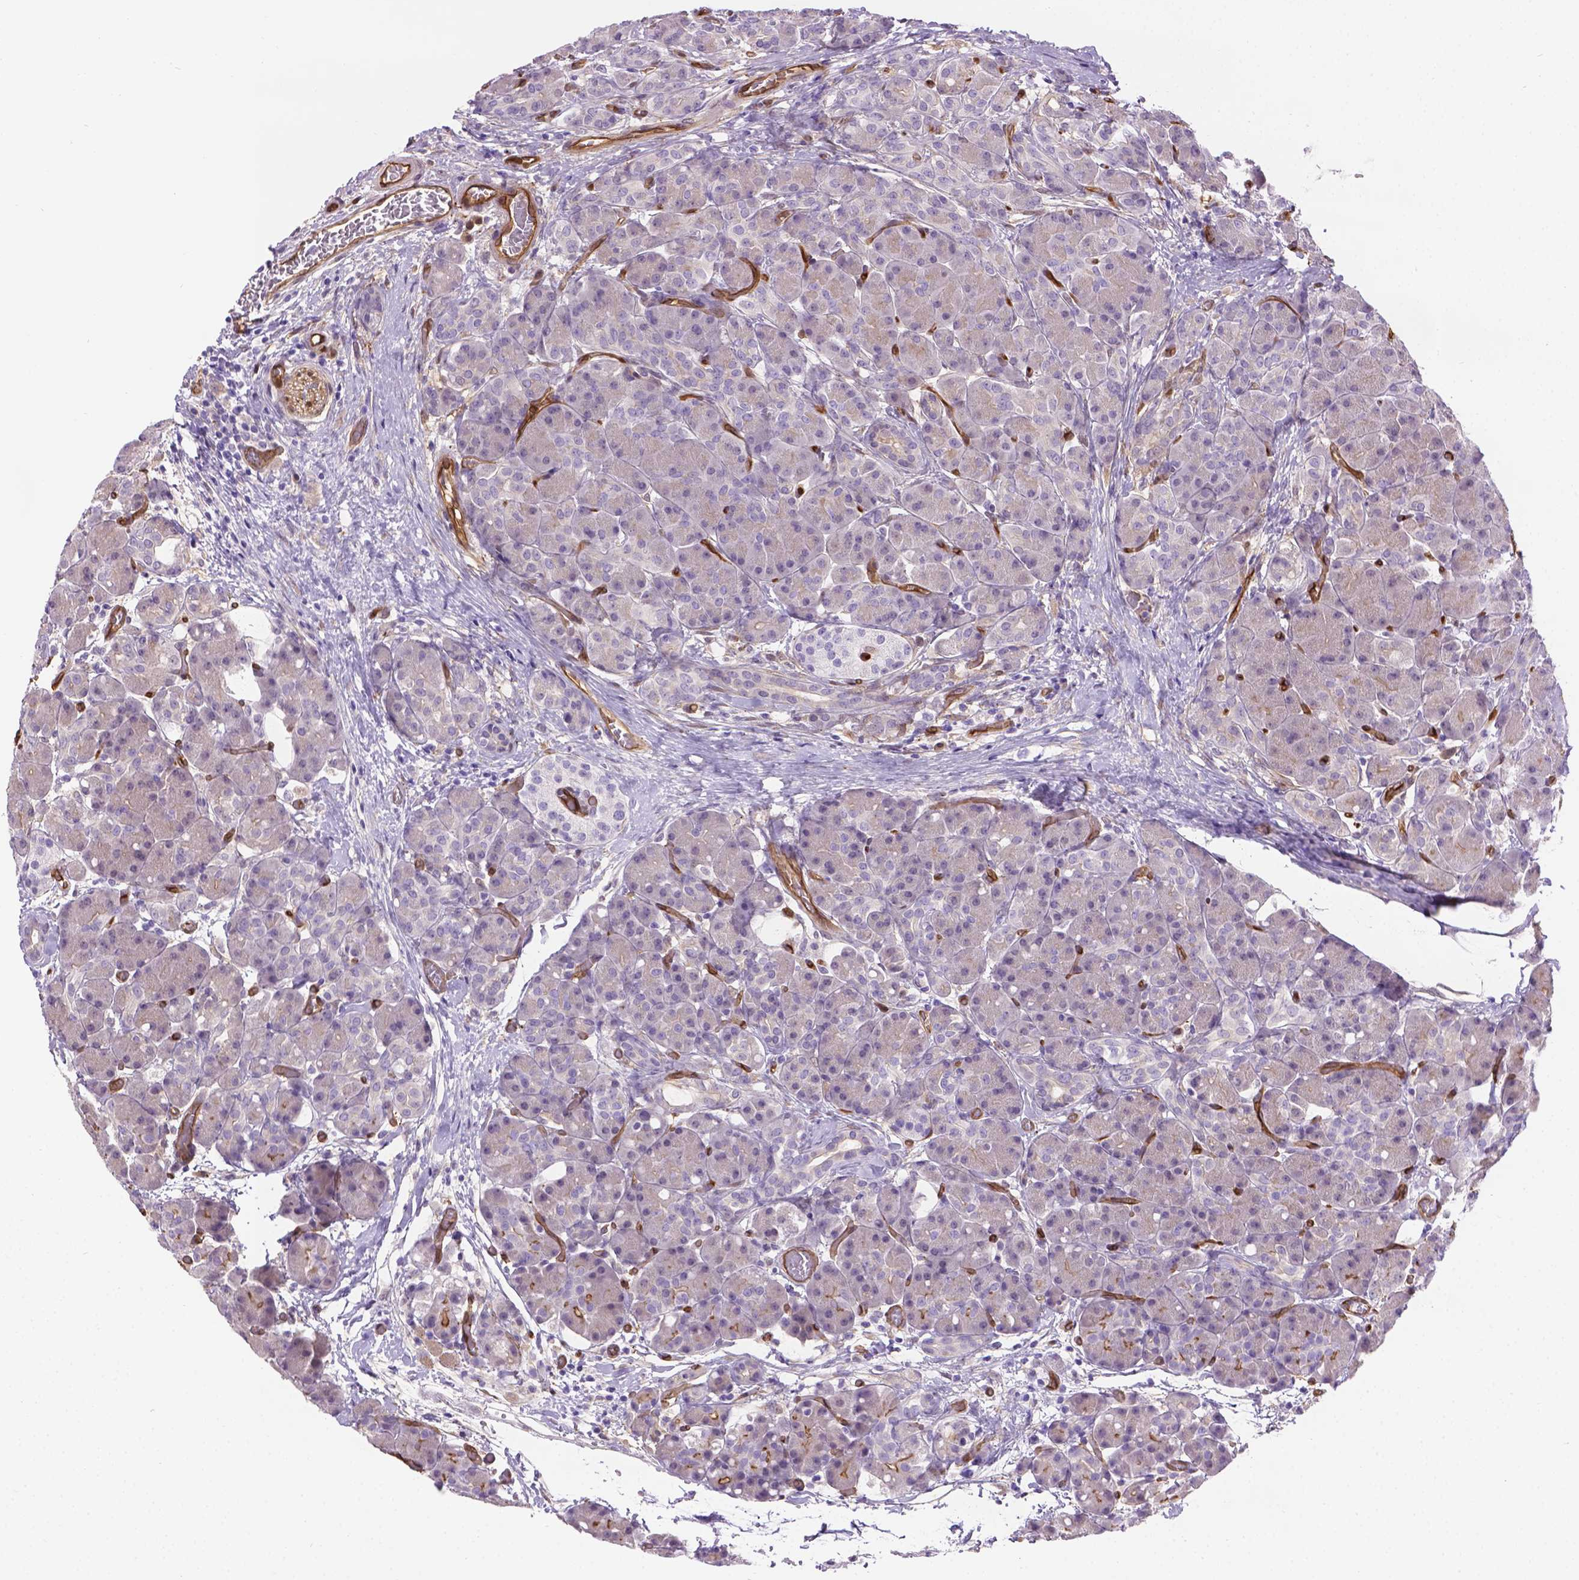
{"staining": {"intensity": "negative", "quantity": "none", "location": "none"}, "tissue": "pancreas", "cell_type": "Exocrine glandular cells", "image_type": "normal", "snomed": [{"axis": "morphology", "description": "Normal tissue, NOS"}, {"axis": "topography", "description": "Pancreas"}], "caption": "The micrograph demonstrates no significant expression in exocrine glandular cells of pancreas.", "gene": "CLIC4", "patient": {"sex": "male", "age": 55}}